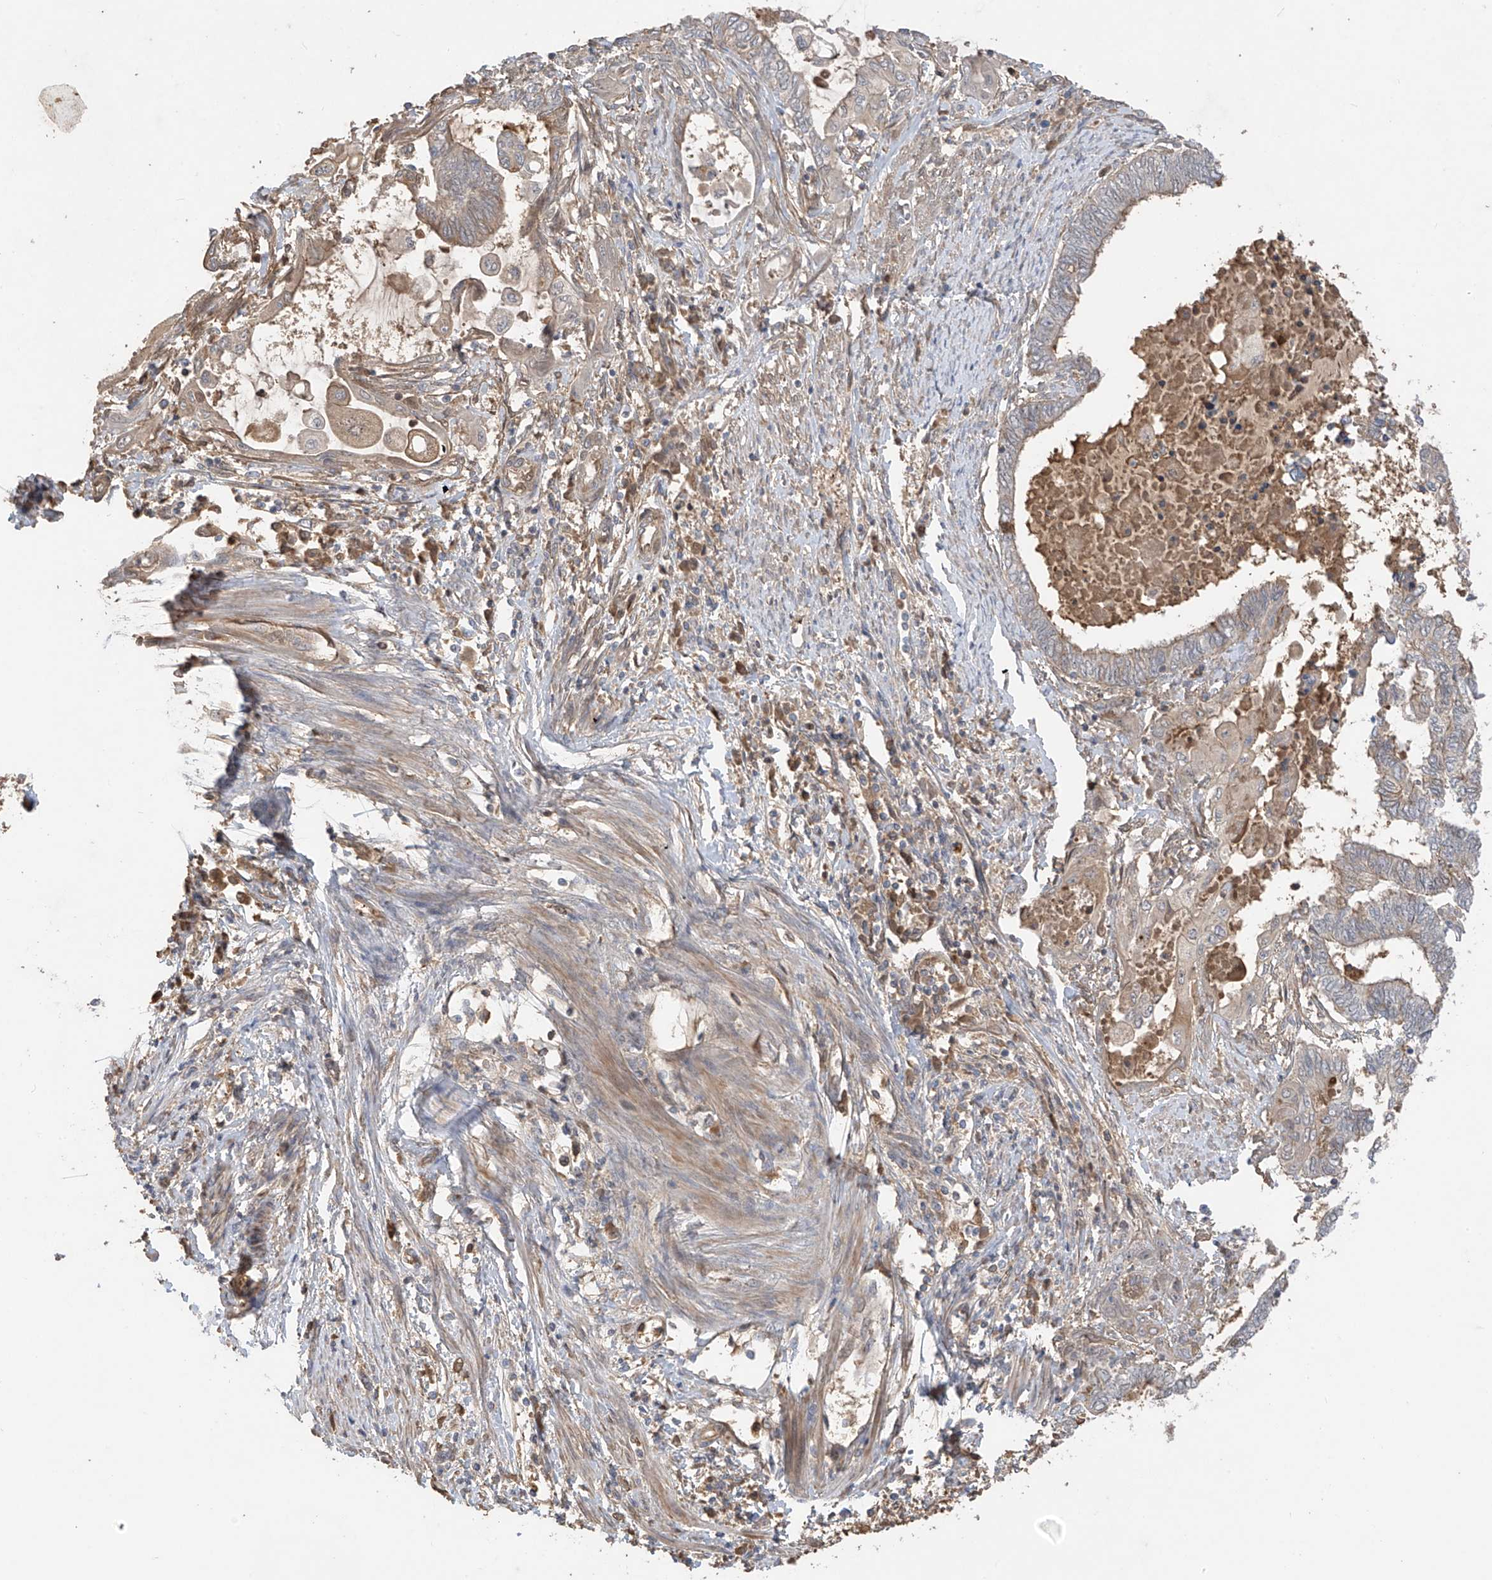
{"staining": {"intensity": "moderate", "quantity": "25%-75%", "location": "cytoplasmic/membranous,nuclear"}, "tissue": "endometrial cancer", "cell_type": "Tumor cells", "image_type": "cancer", "snomed": [{"axis": "morphology", "description": "Adenocarcinoma, NOS"}, {"axis": "topography", "description": "Uterus"}, {"axis": "topography", "description": "Endometrium"}], "caption": "Protein analysis of endometrial cancer tissue reveals moderate cytoplasmic/membranous and nuclear expression in approximately 25%-75% of tumor cells.", "gene": "CACNA2D4", "patient": {"sex": "female", "age": 70}}